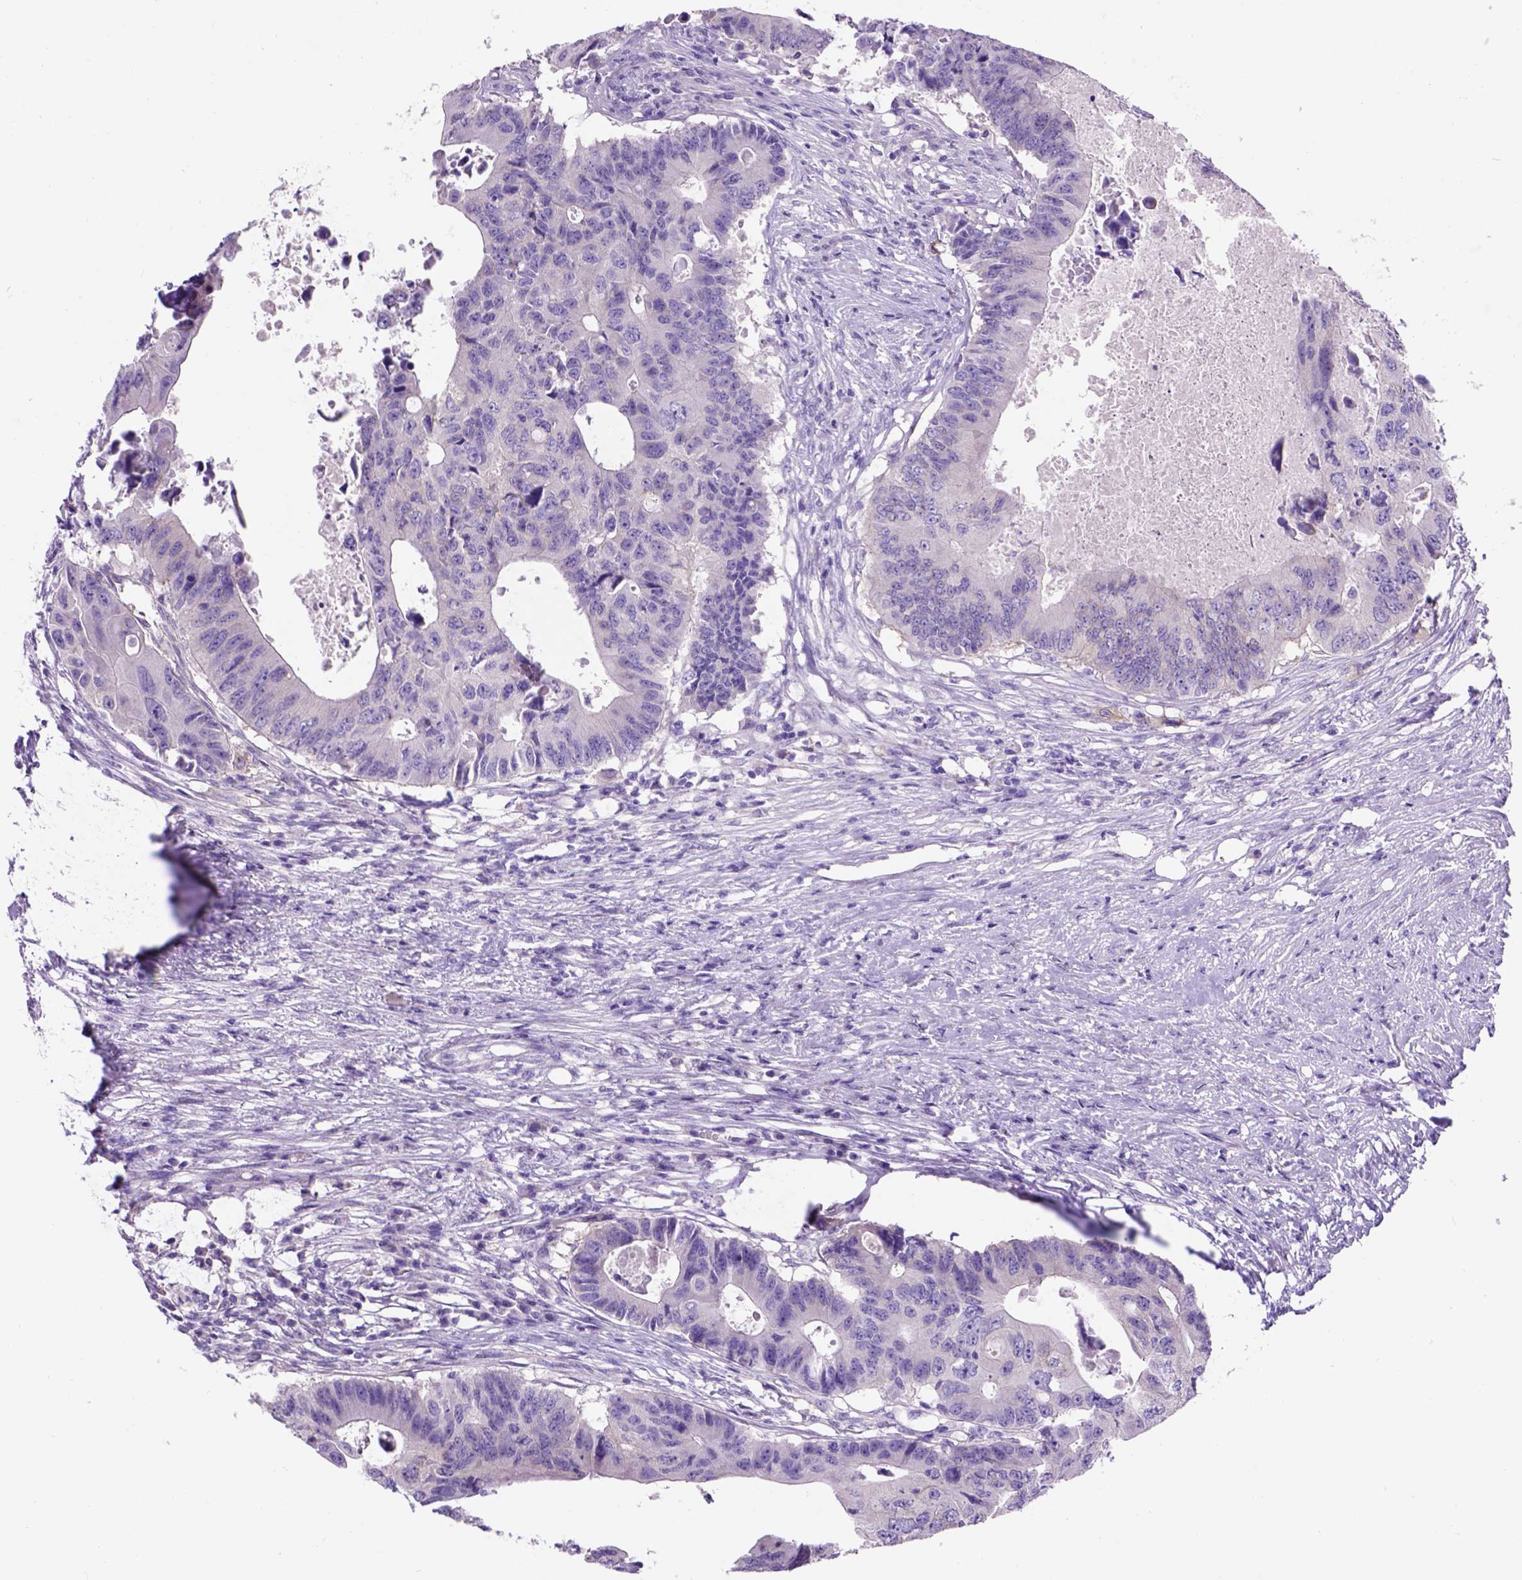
{"staining": {"intensity": "negative", "quantity": "none", "location": "none"}, "tissue": "colorectal cancer", "cell_type": "Tumor cells", "image_type": "cancer", "snomed": [{"axis": "morphology", "description": "Adenocarcinoma, NOS"}, {"axis": "topography", "description": "Colon"}], "caption": "Colorectal cancer stained for a protein using immunohistochemistry demonstrates no expression tumor cells.", "gene": "EGFR", "patient": {"sex": "male", "age": 71}}